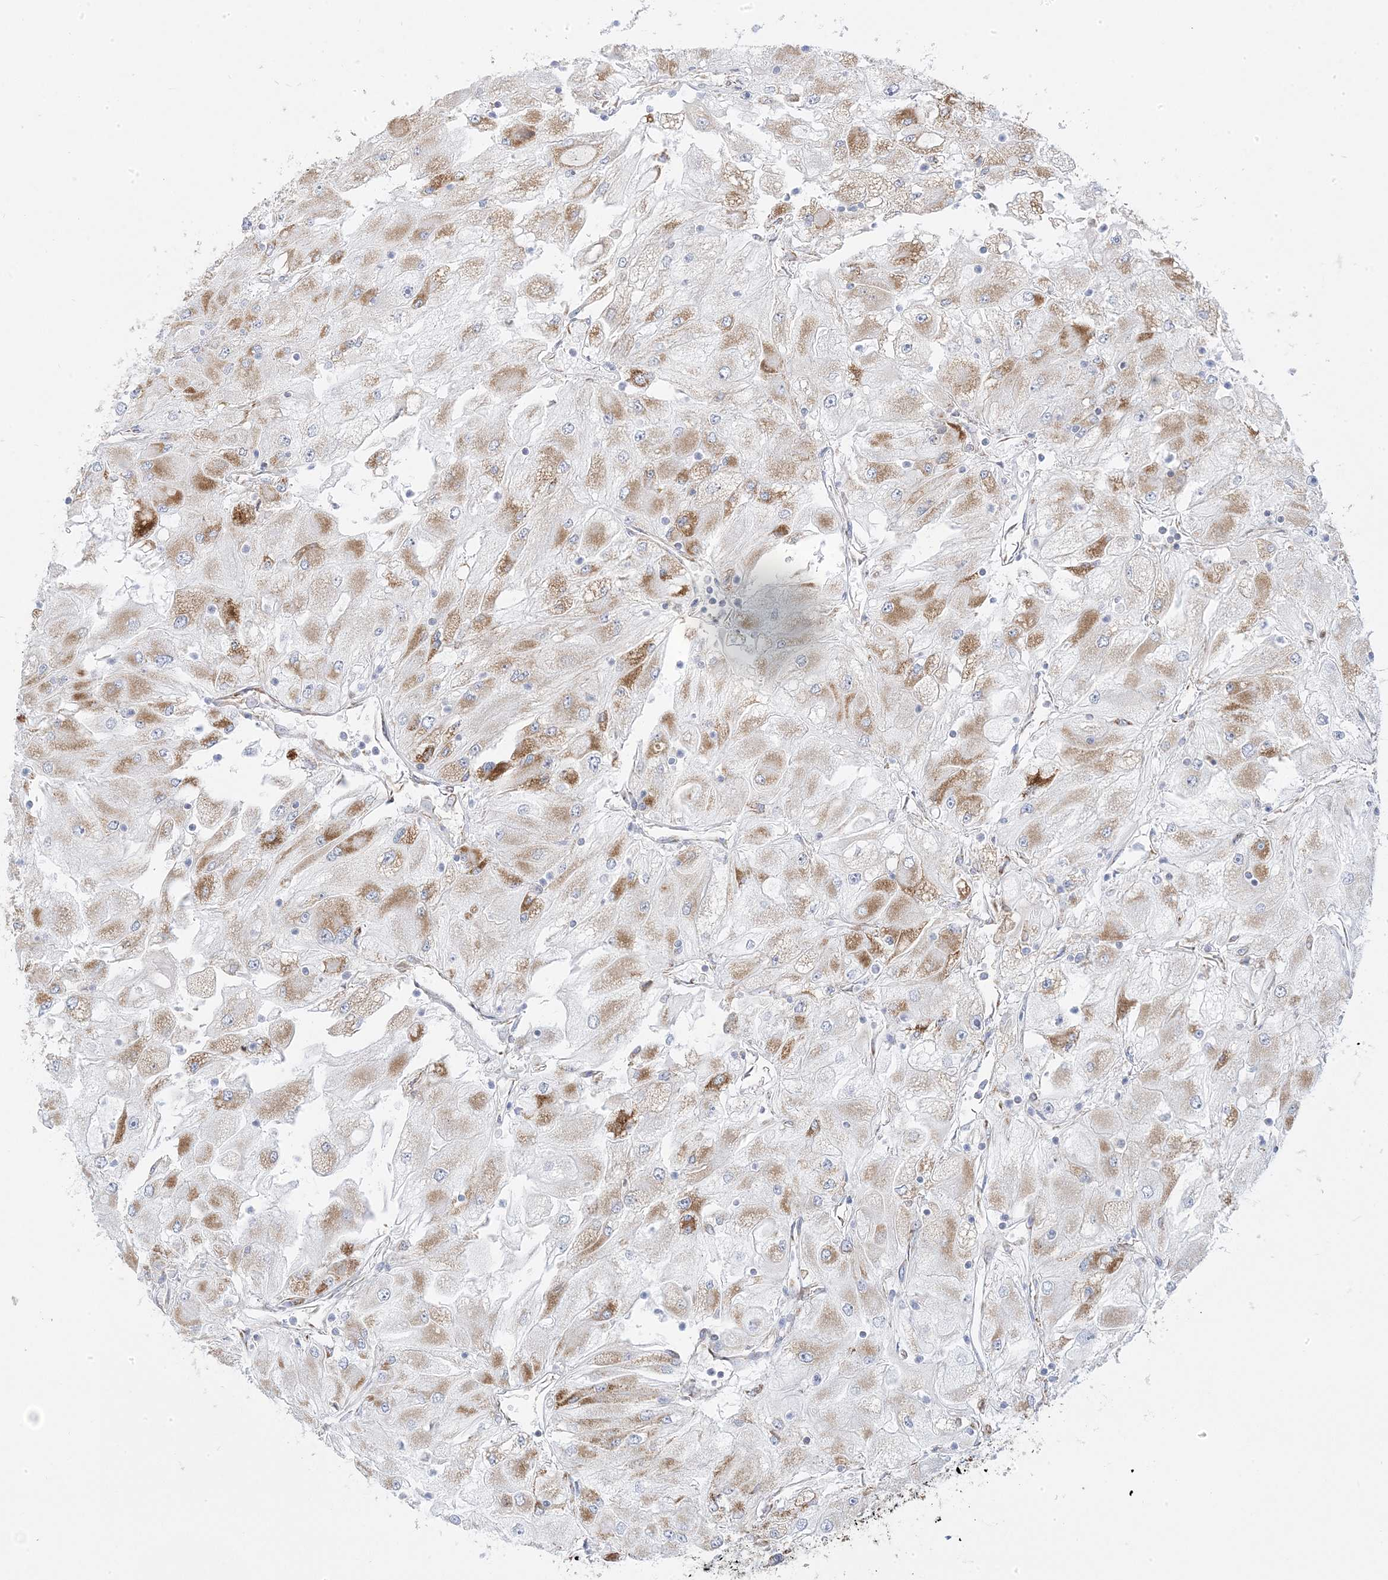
{"staining": {"intensity": "moderate", "quantity": "25%-75%", "location": "cytoplasmic/membranous"}, "tissue": "renal cancer", "cell_type": "Tumor cells", "image_type": "cancer", "snomed": [{"axis": "morphology", "description": "Adenocarcinoma, NOS"}, {"axis": "topography", "description": "Kidney"}], "caption": "Renal cancer stained with immunohistochemistry demonstrates moderate cytoplasmic/membranous expression in approximately 25%-75% of tumor cells.", "gene": "PCCB", "patient": {"sex": "male", "age": 80}}